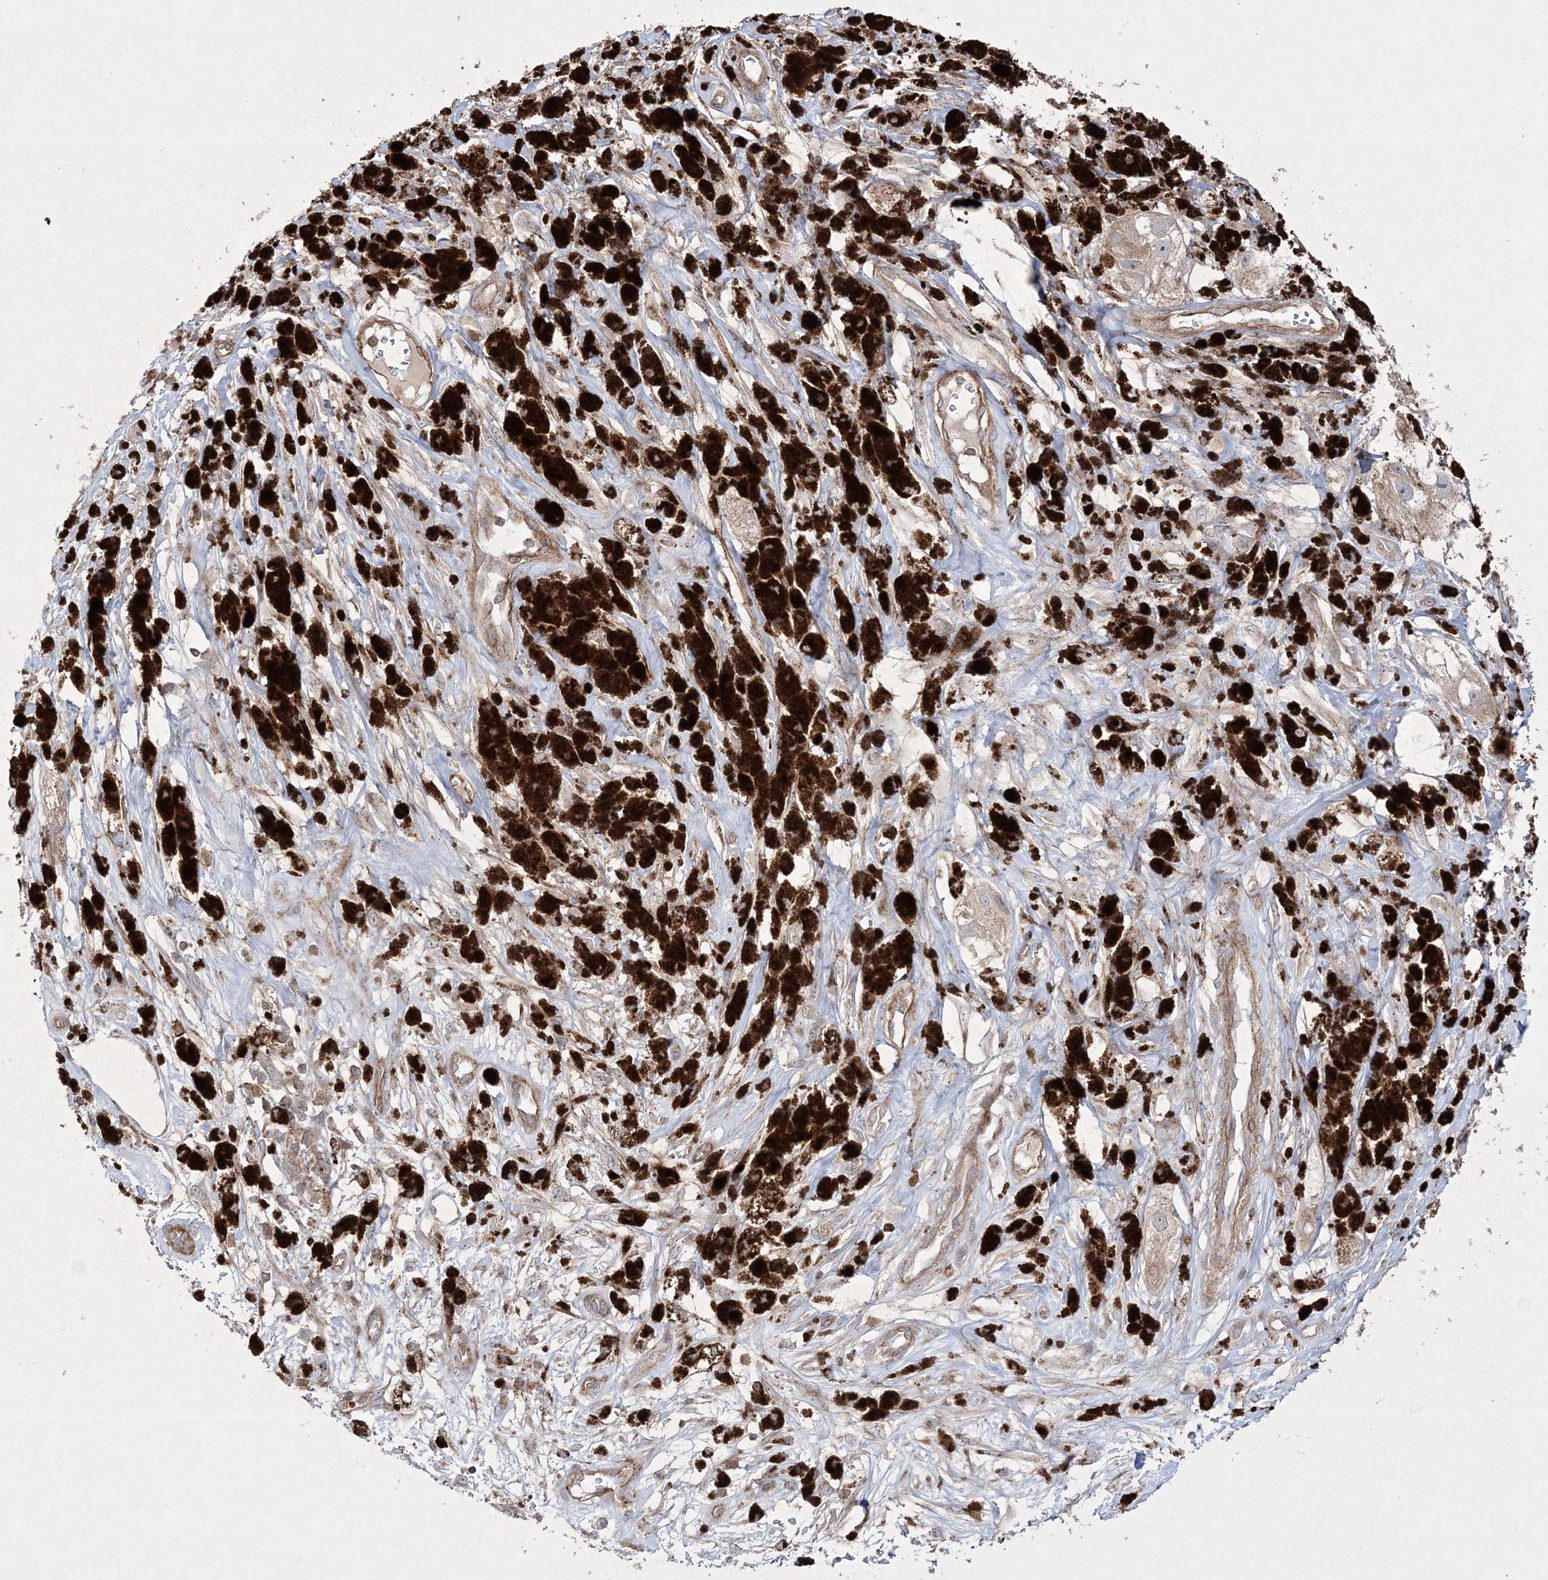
{"staining": {"intensity": "moderate", "quantity": "<25%", "location": "cytoplasmic/membranous"}, "tissue": "melanoma", "cell_type": "Tumor cells", "image_type": "cancer", "snomed": [{"axis": "morphology", "description": "Malignant melanoma, NOS"}, {"axis": "topography", "description": "Skin"}], "caption": "Immunohistochemistry (DAB (3,3'-diaminobenzidine)) staining of malignant melanoma shows moderate cytoplasmic/membranous protein positivity in about <25% of tumor cells.", "gene": "RICTOR", "patient": {"sex": "male", "age": 88}}